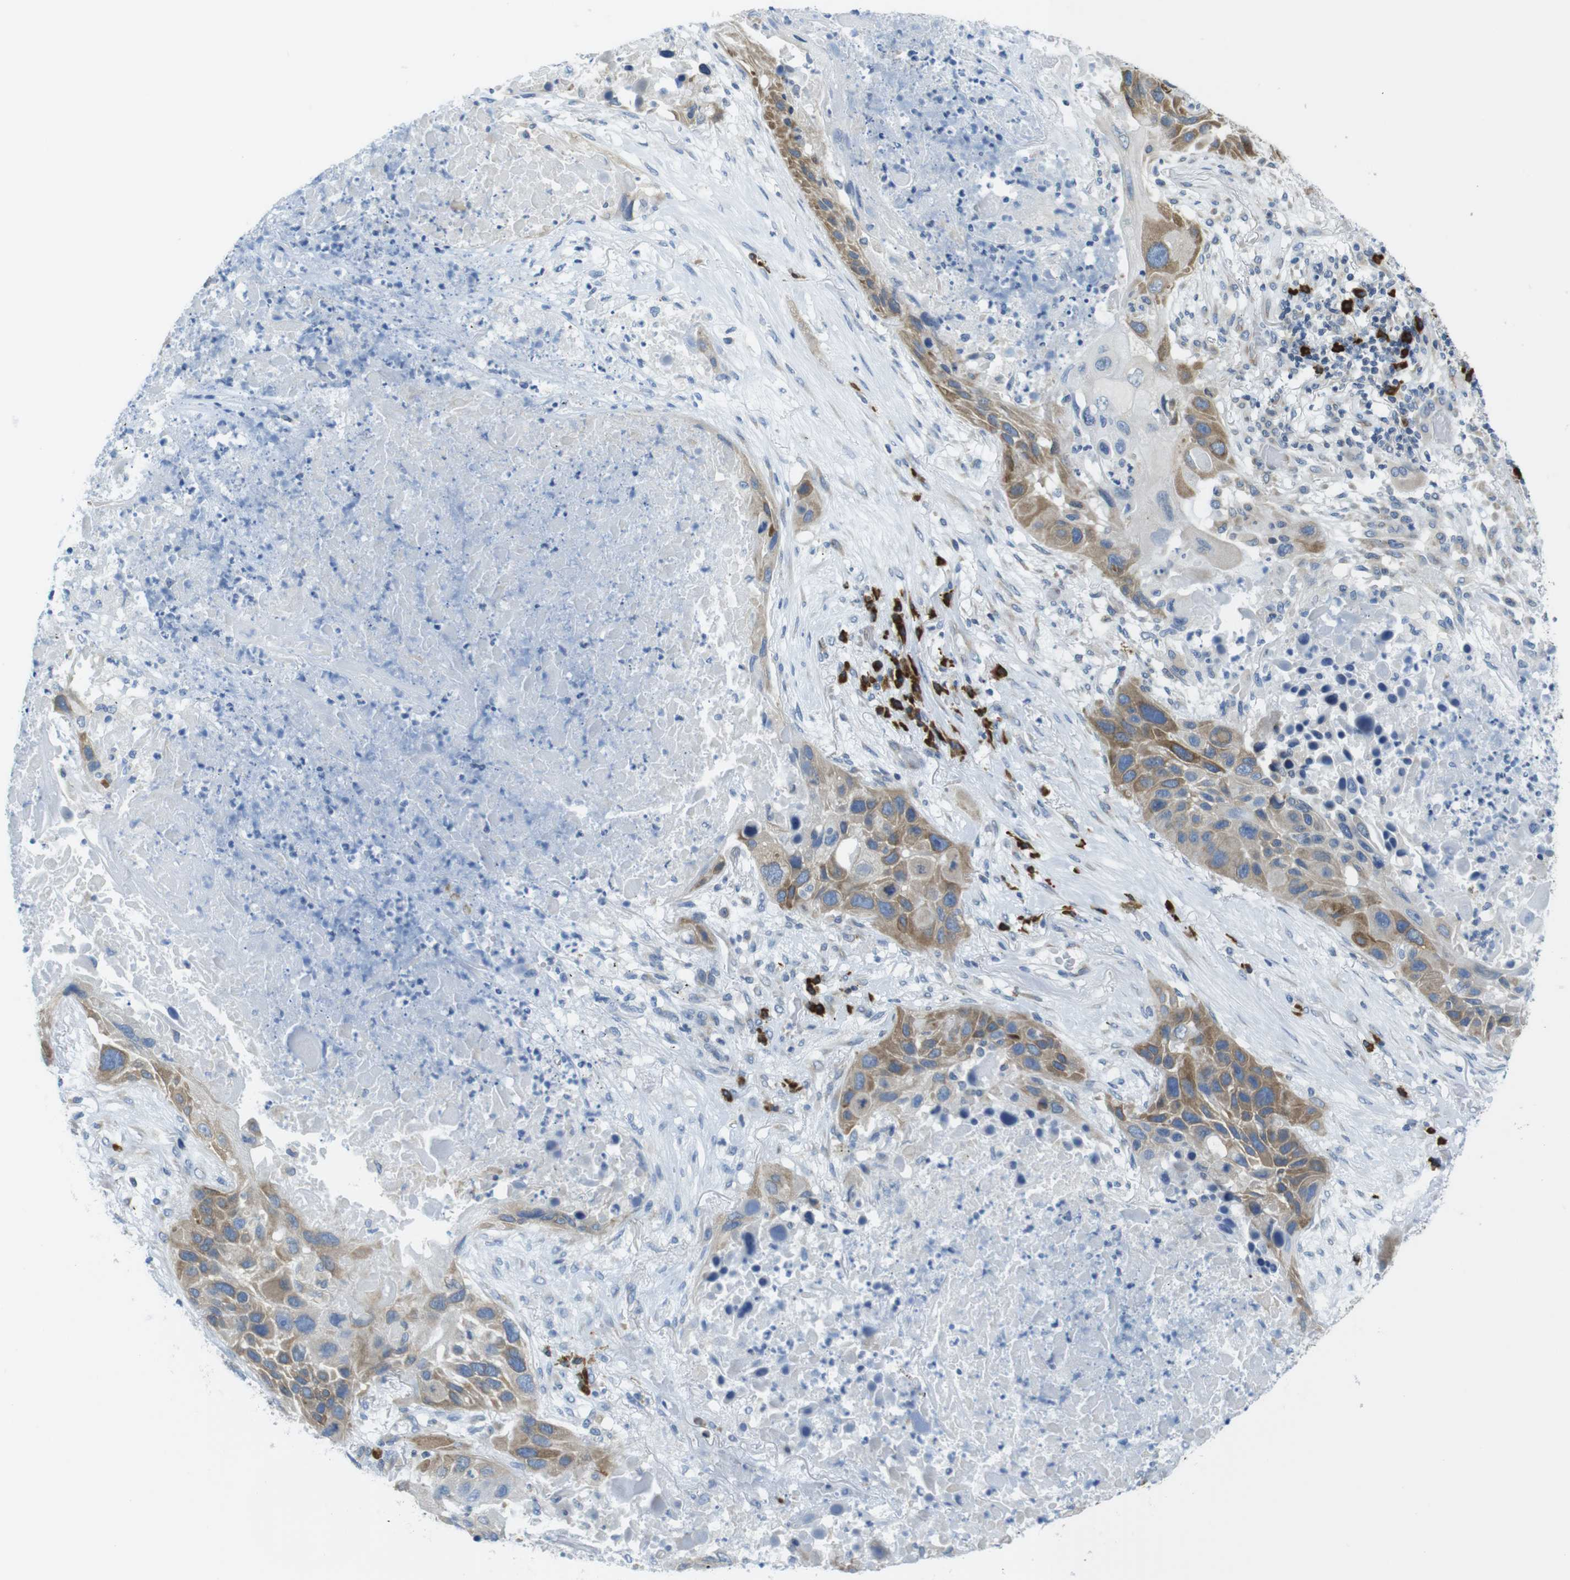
{"staining": {"intensity": "moderate", "quantity": ">75%", "location": "cytoplasmic/membranous"}, "tissue": "lung cancer", "cell_type": "Tumor cells", "image_type": "cancer", "snomed": [{"axis": "morphology", "description": "Squamous cell carcinoma, NOS"}, {"axis": "topography", "description": "Lung"}], "caption": "Brown immunohistochemical staining in lung squamous cell carcinoma demonstrates moderate cytoplasmic/membranous expression in about >75% of tumor cells.", "gene": "CLPTM1L", "patient": {"sex": "male", "age": 57}}